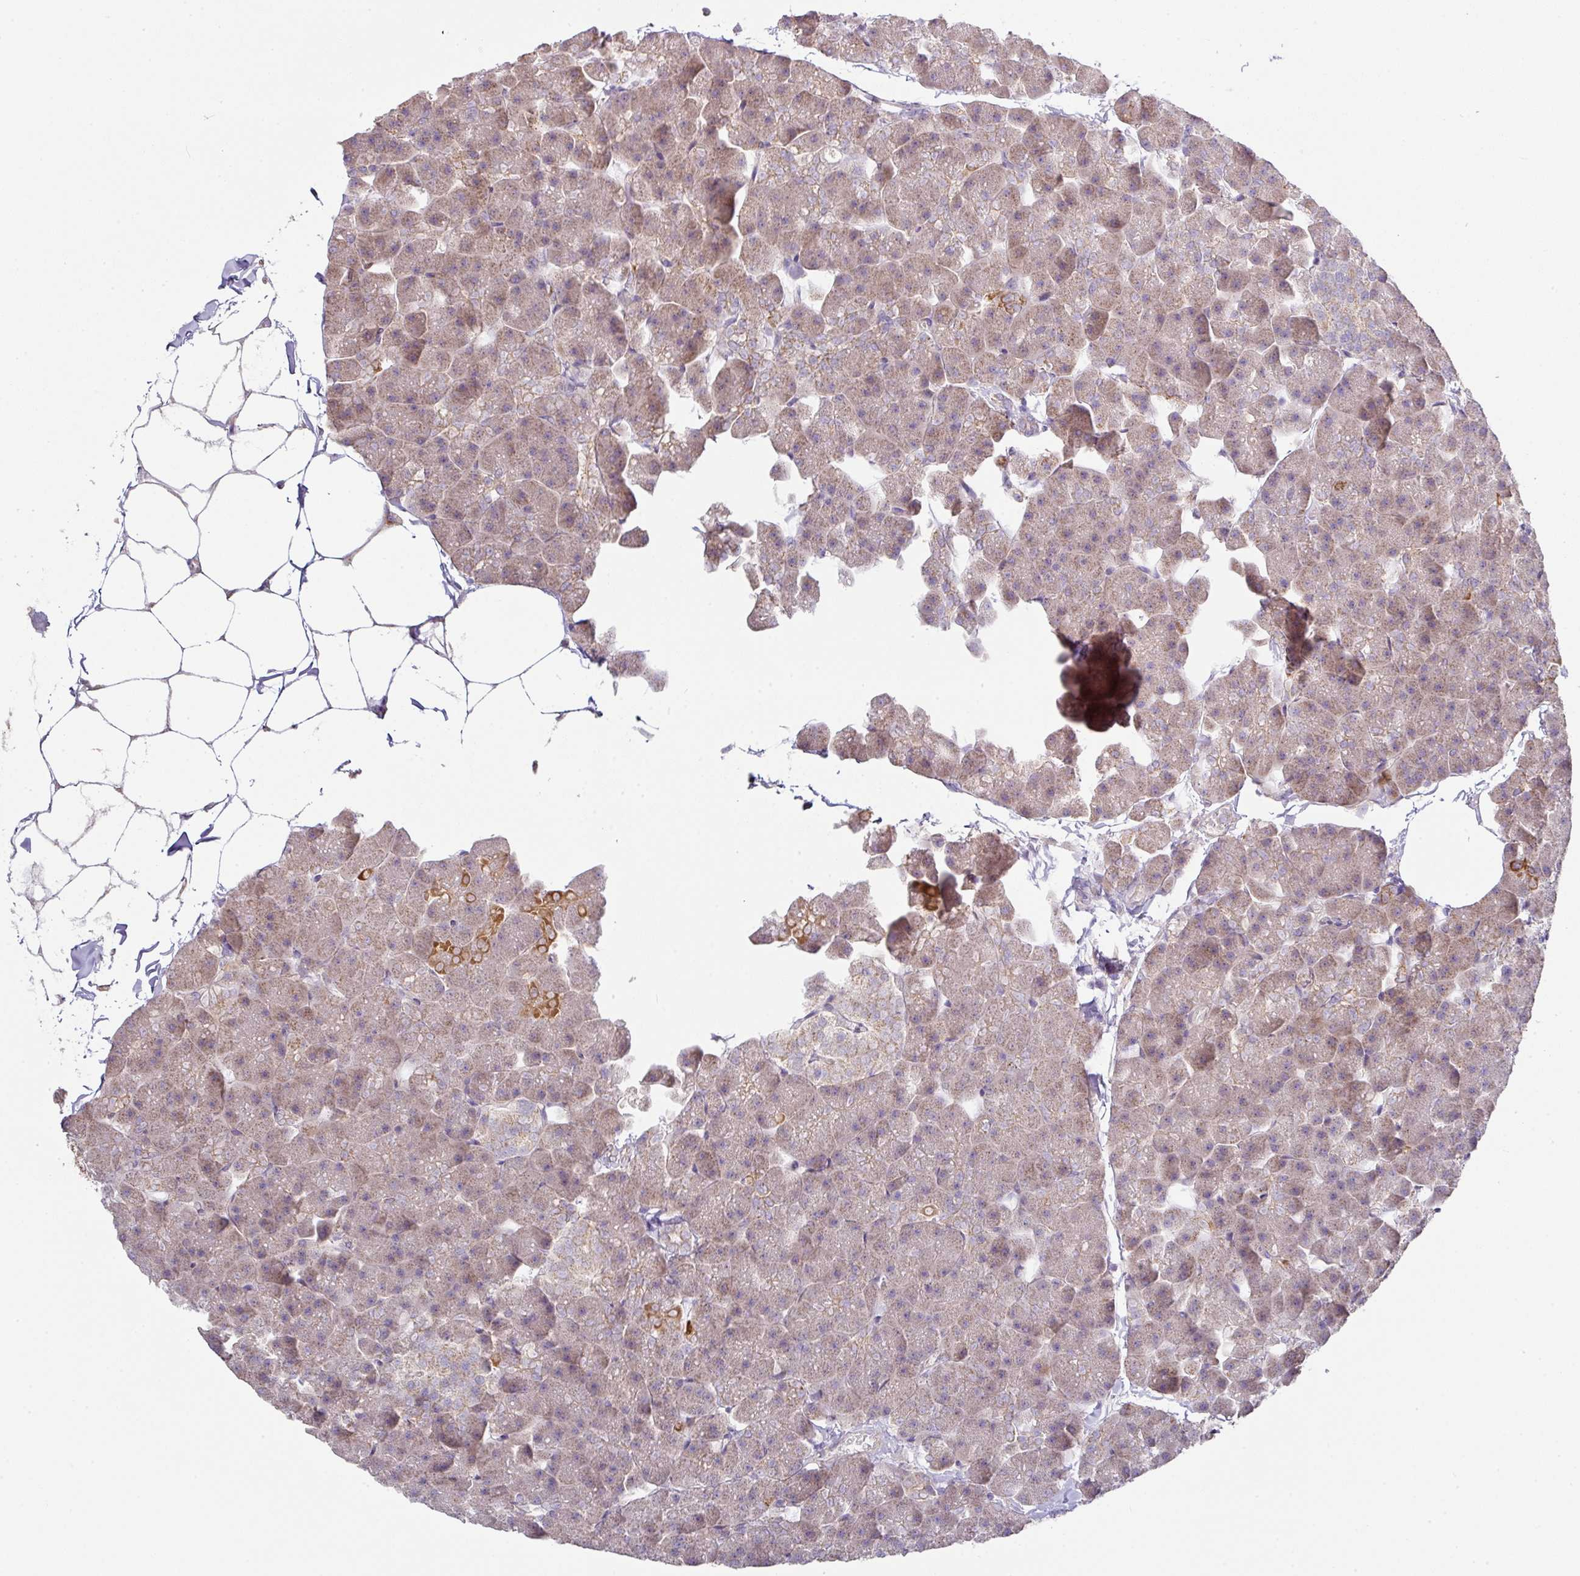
{"staining": {"intensity": "moderate", "quantity": "25%-75%", "location": "cytoplasmic/membranous"}, "tissue": "pancreas", "cell_type": "Exocrine glandular cells", "image_type": "normal", "snomed": [{"axis": "morphology", "description": "Normal tissue, NOS"}, {"axis": "topography", "description": "Pancreas"}], "caption": "The photomicrograph reveals a brown stain indicating the presence of a protein in the cytoplasmic/membranous of exocrine glandular cells in pancreas. (DAB (3,3'-diaminobenzidine) IHC with brightfield microscopy, high magnification).", "gene": "STK35", "patient": {"sex": "male", "age": 35}}